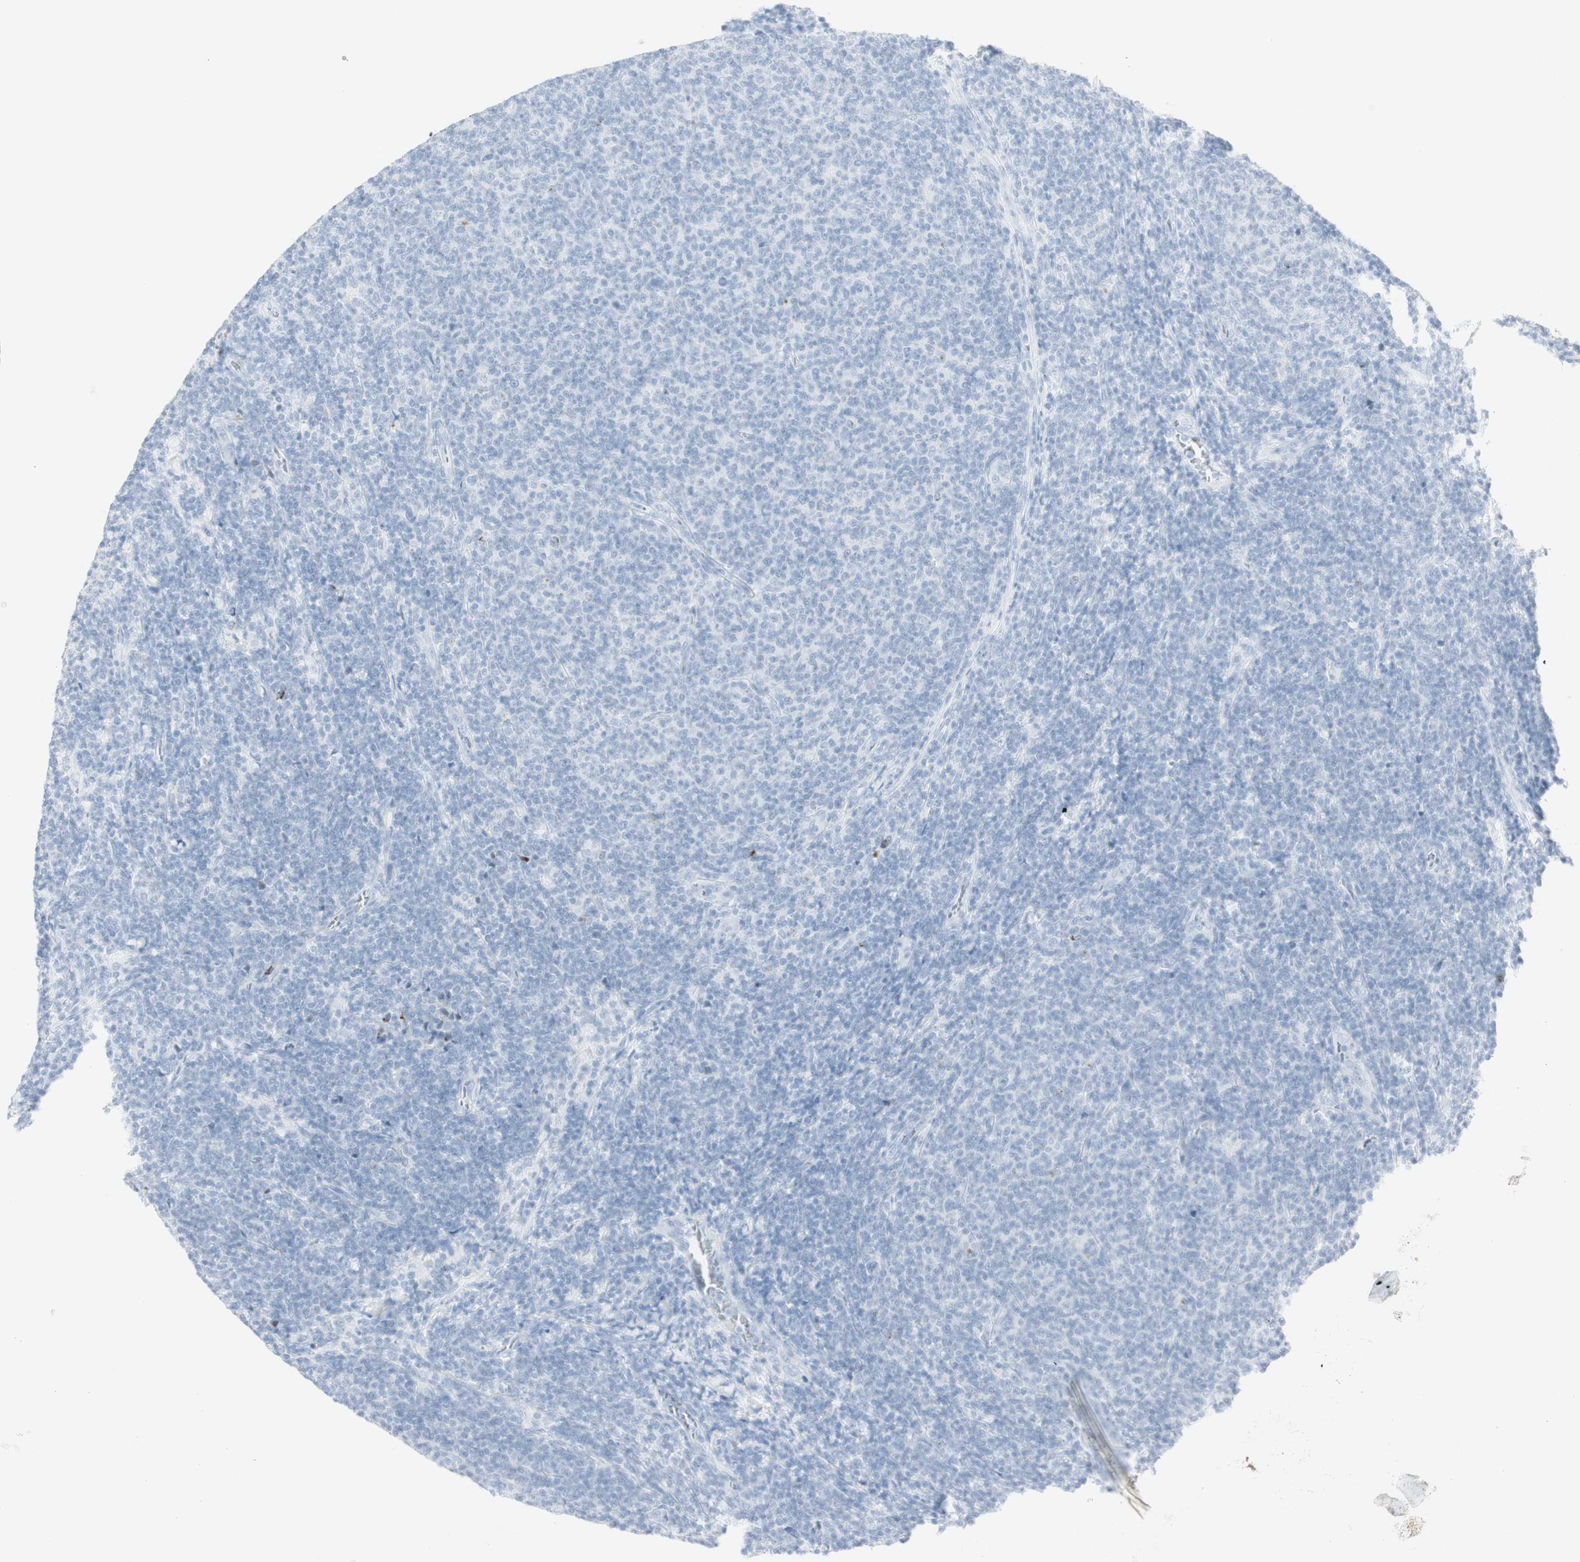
{"staining": {"intensity": "negative", "quantity": "none", "location": "none"}, "tissue": "lymphoma", "cell_type": "Tumor cells", "image_type": "cancer", "snomed": [{"axis": "morphology", "description": "Malignant lymphoma, non-Hodgkin's type, Low grade"}, {"axis": "topography", "description": "Lymph node"}], "caption": "This is an immunohistochemistry (IHC) histopathology image of malignant lymphoma, non-Hodgkin's type (low-grade). There is no expression in tumor cells.", "gene": "NAPSA", "patient": {"sex": "male", "age": 66}}